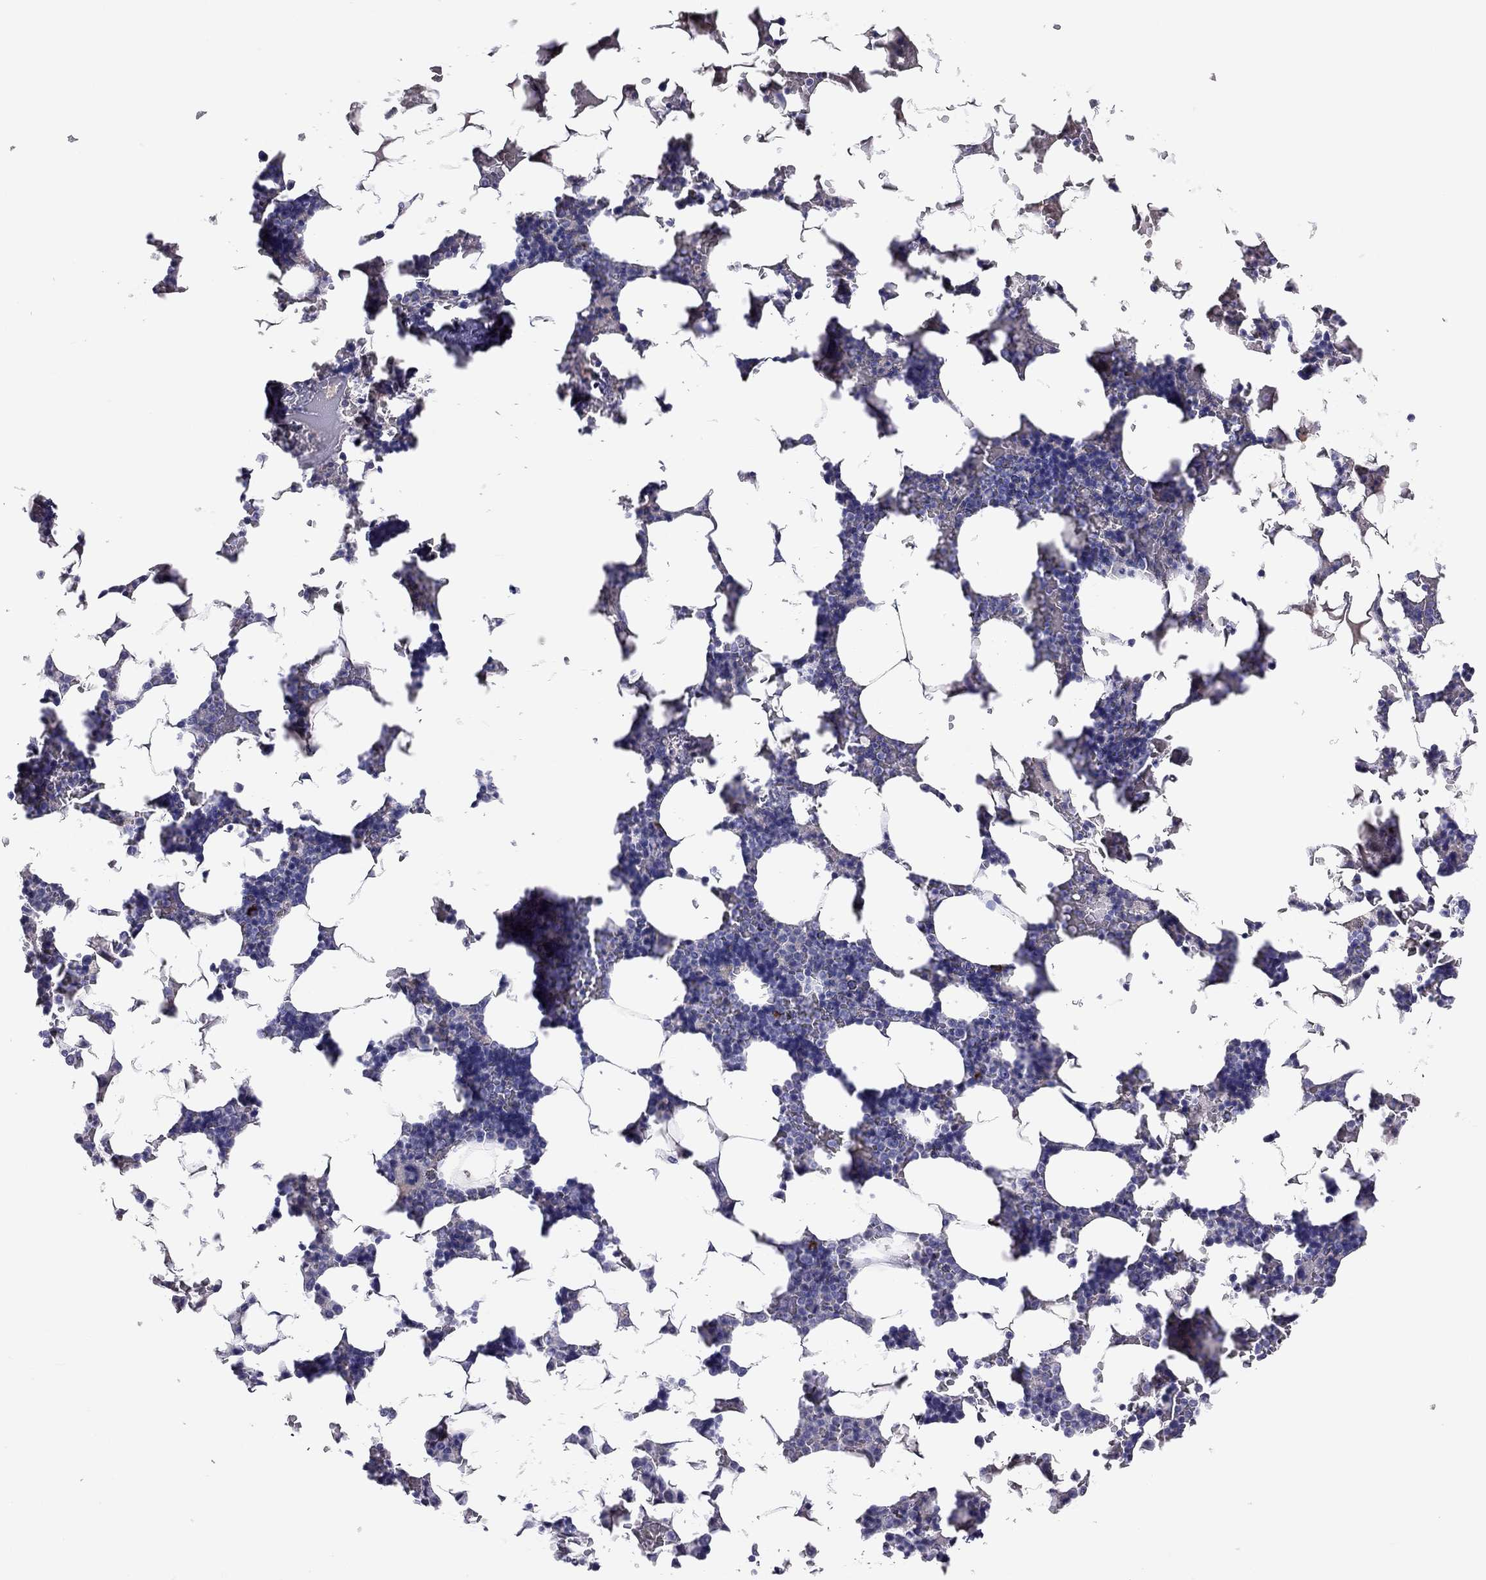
{"staining": {"intensity": "negative", "quantity": "none", "location": "none"}, "tissue": "bone marrow", "cell_type": "Hematopoietic cells", "image_type": "normal", "snomed": [{"axis": "morphology", "description": "Normal tissue, NOS"}, {"axis": "topography", "description": "Bone marrow"}], "caption": "Hematopoietic cells show no significant staining in unremarkable bone marrow.", "gene": "KLRG1", "patient": {"sex": "male", "age": 51}}